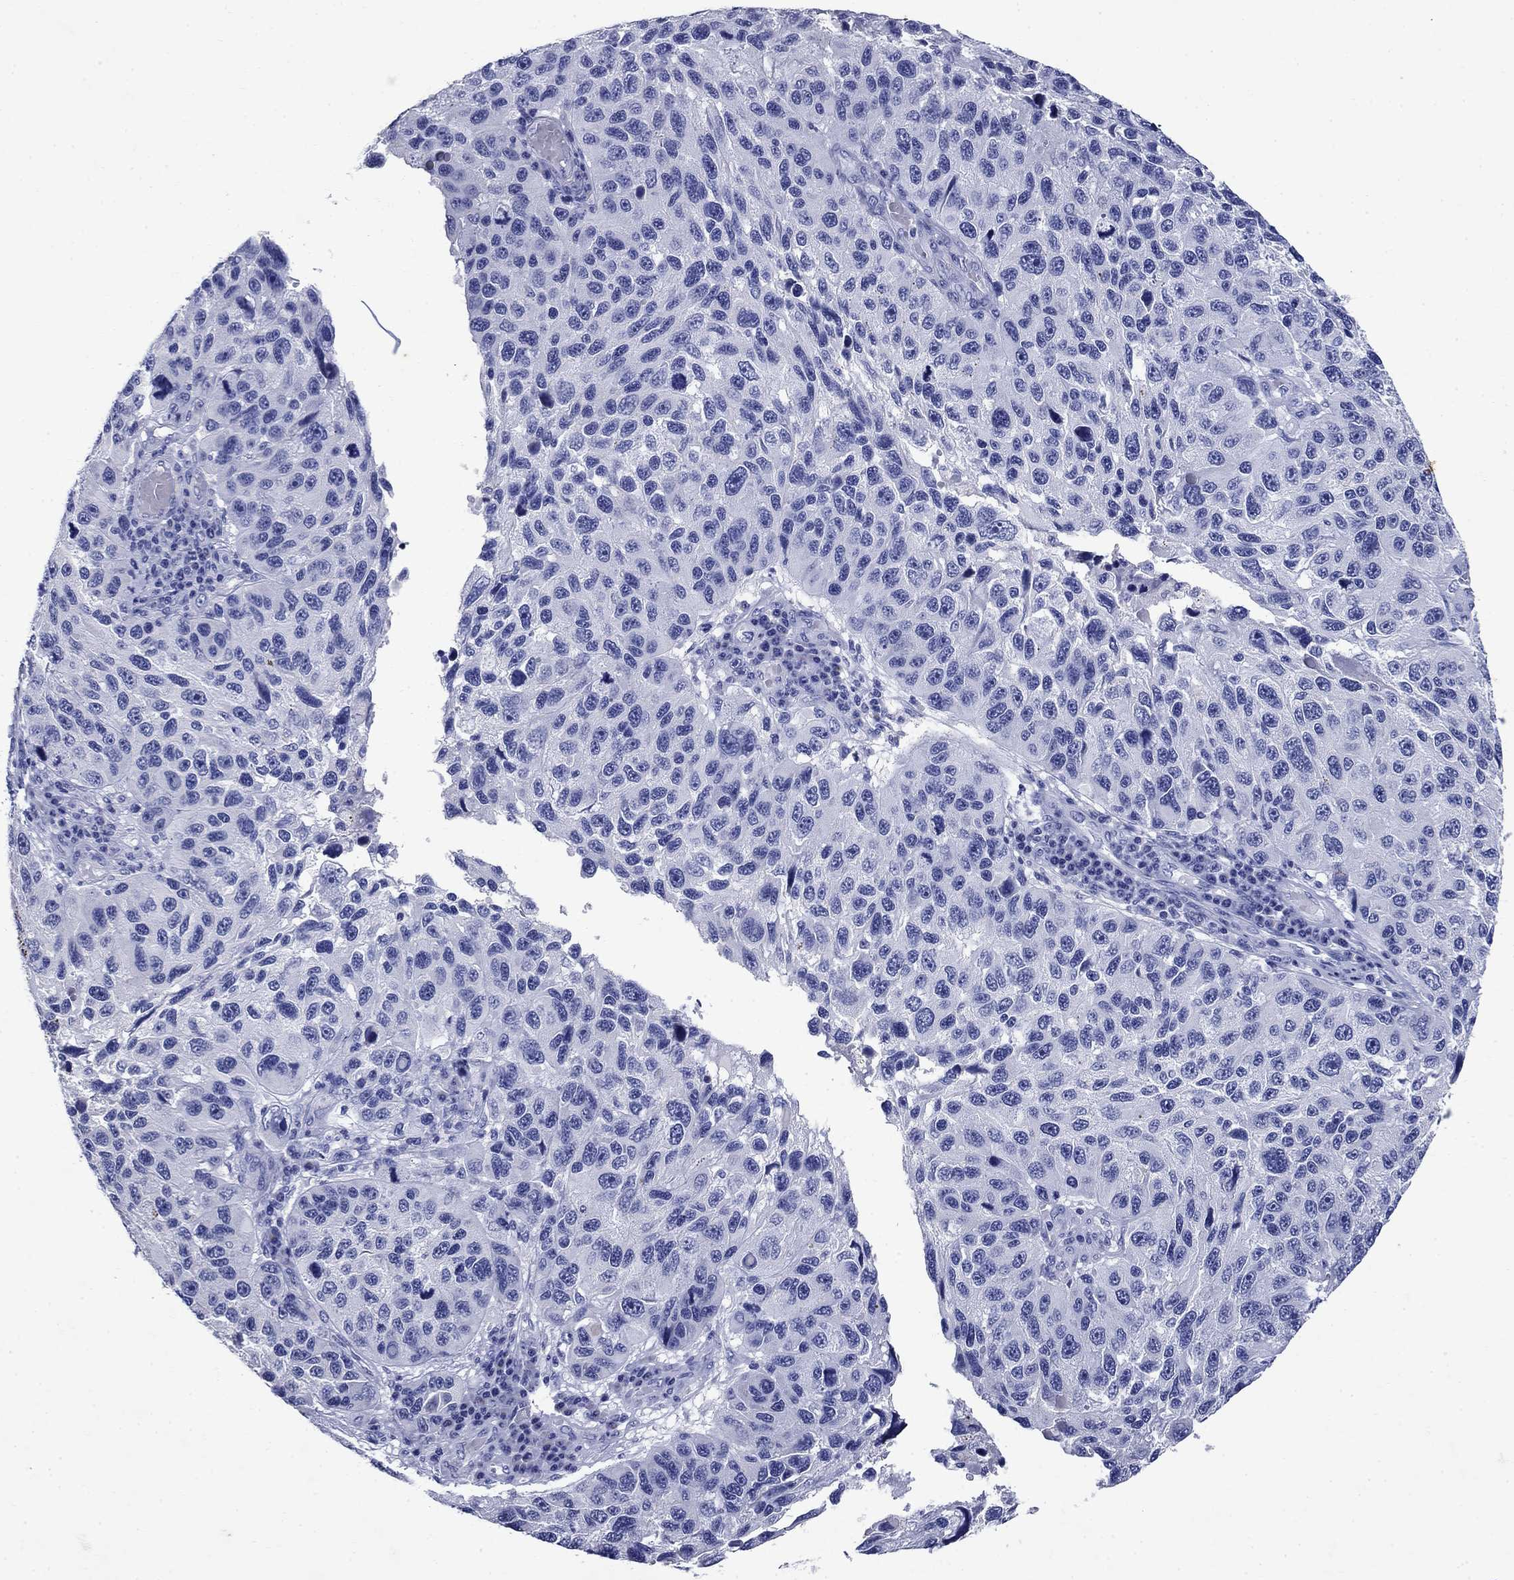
{"staining": {"intensity": "negative", "quantity": "none", "location": "none"}, "tissue": "melanoma", "cell_type": "Tumor cells", "image_type": "cancer", "snomed": [{"axis": "morphology", "description": "Malignant melanoma, NOS"}, {"axis": "topography", "description": "Skin"}], "caption": "An immunohistochemistry micrograph of malignant melanoma is shown. There is no staining in tumor cells of malignant melanoma. The staining was performed using DAB to visualize the protein expression in brown, while the nuclei were stained in blue with hematoxylin (Magnification: 20x).", "gene": "CD1A", "patient": {"sex": "male", "age": 53}}